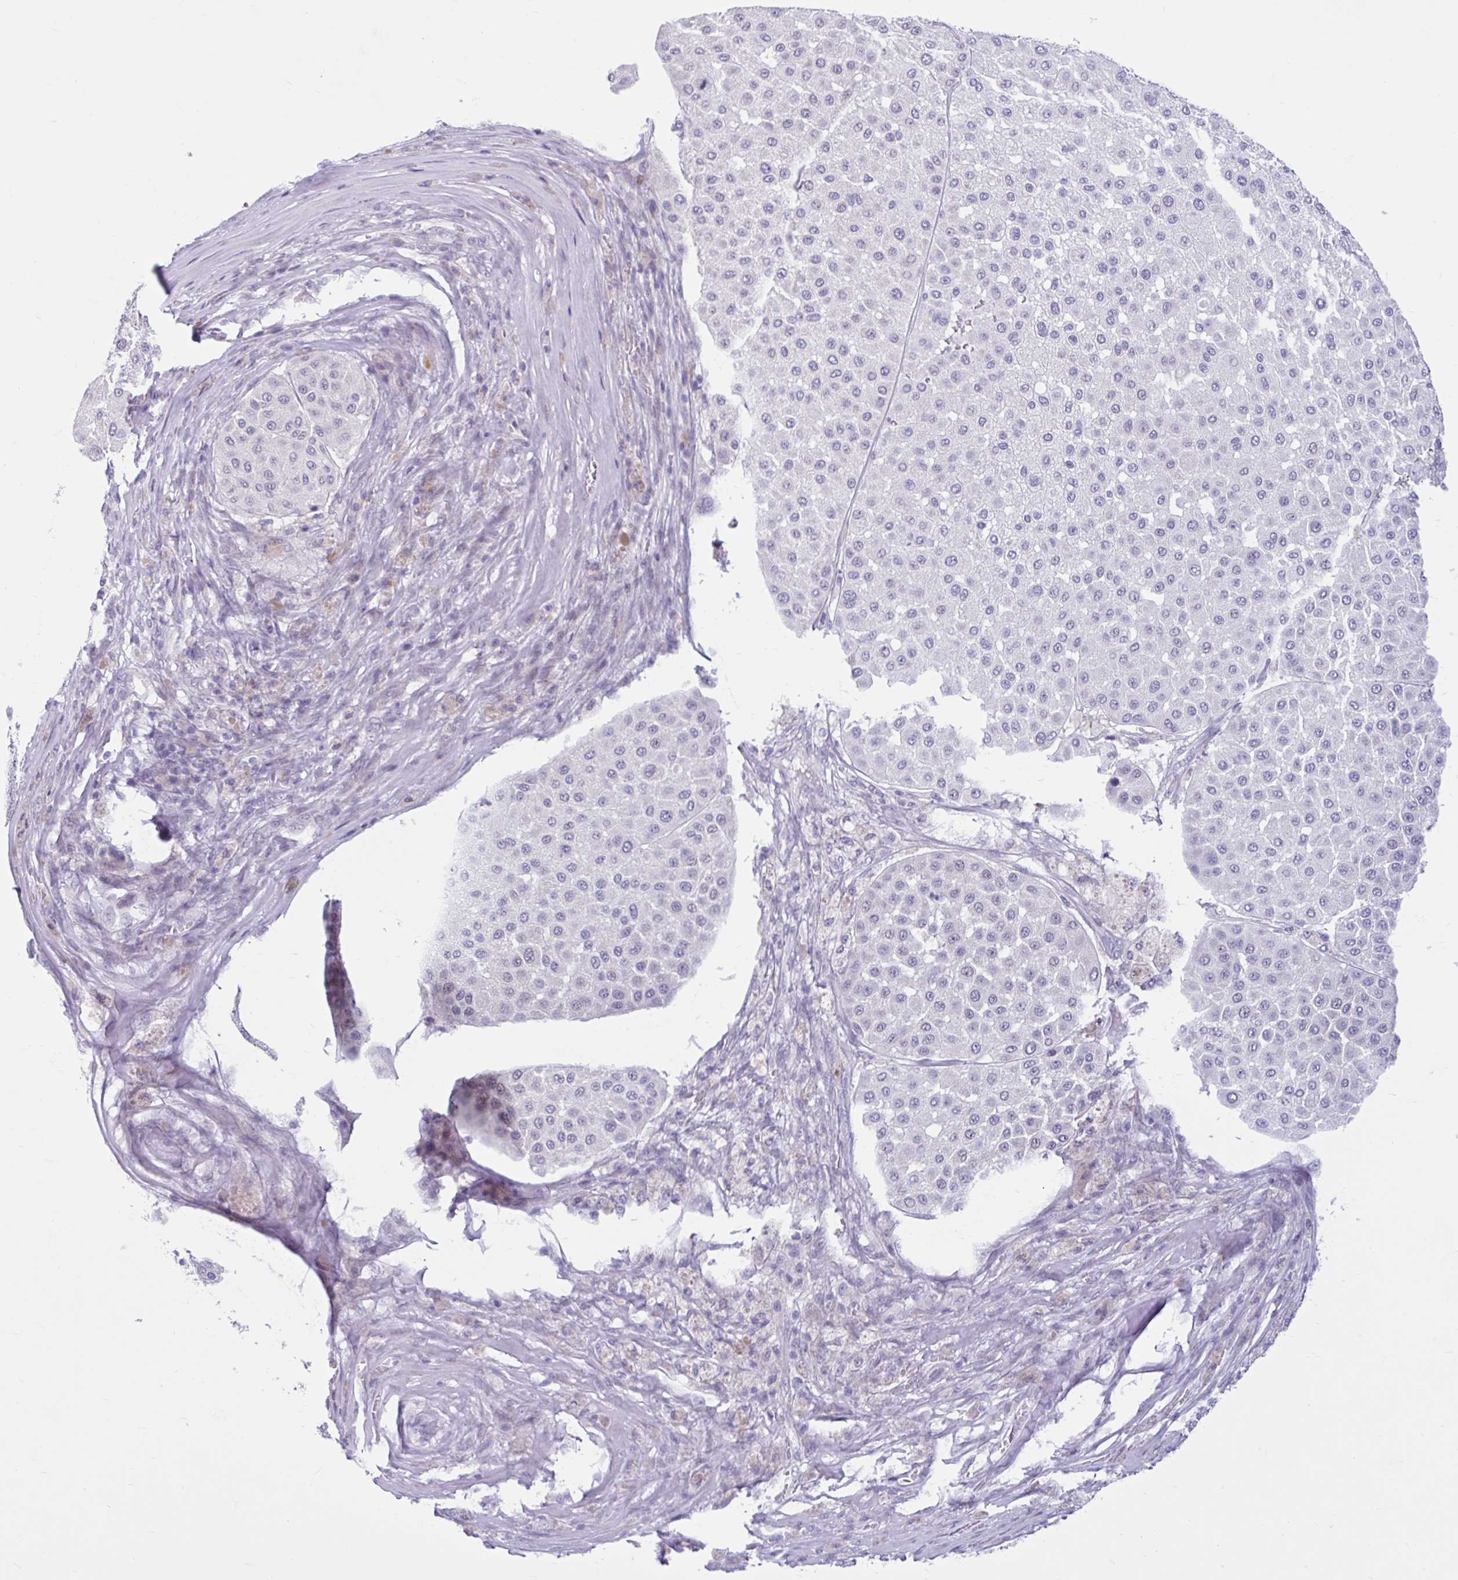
{"staining": {"intensity": "negative", "quantity": "none", "location": "none"}, "tissue": "melanoma", "cell_type": "Tumor cells", "image_type": "cancer", "snomed": [{"axis": "morphology", "description": "Malignant melanoma, Metastatic site"}, {"axis": "topography", "description": "Smooth muscle"}], "caption": "Tumor cells show no significant protein staining in malignant melanoma (metastatic site). (DAB (3,3'-diaminobenzidine) IHC visualized using brightfield microscopy, high magnification).", "gene": "FAM153A", "patient": {"sex": "male", "age": 41}}